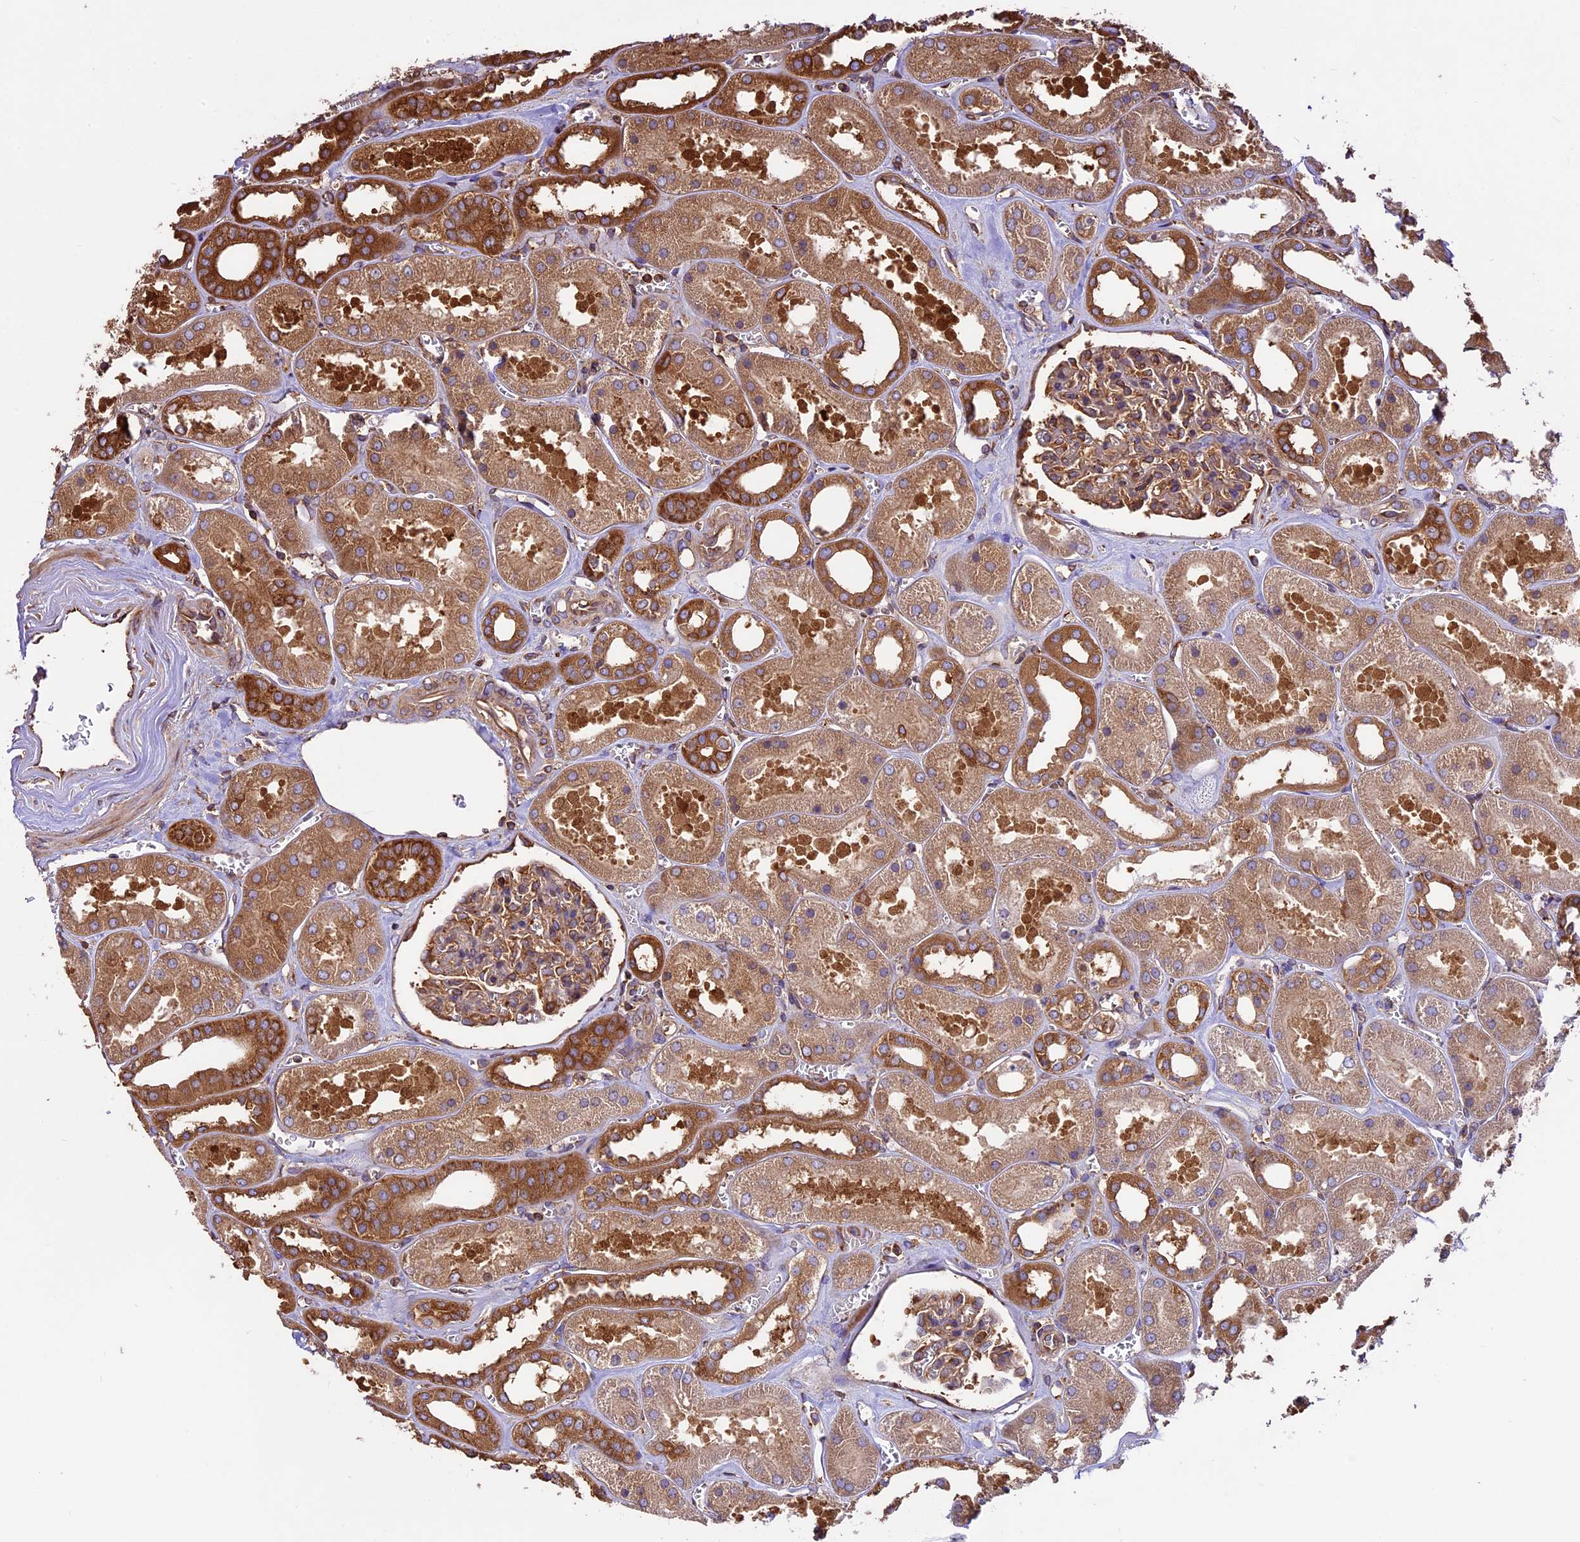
{"staining": {"intensity": "moderate", "quantity": "25%-75%", "location": "cytoplasmic/membranous"}, "tissue": "kidney", "cell_type": "Cells in glomeruli", "image_type": "normal", "snomed": [{"axis": "morphology", "description": "Normal tissue, NOS"}, {"axis": "morphology", "description": "Adenocarcinoma, NOS"}, {"axis": "topography", "description": "Kidney"}], "caption": "A medium amount of moderate cytoplasmic/membranous positivity is identified in about 25%-75% of cells in glomeruli in unremarkable kidney.", "gene": "KARS1", "patient": {"sex": "female", "age": 68}}